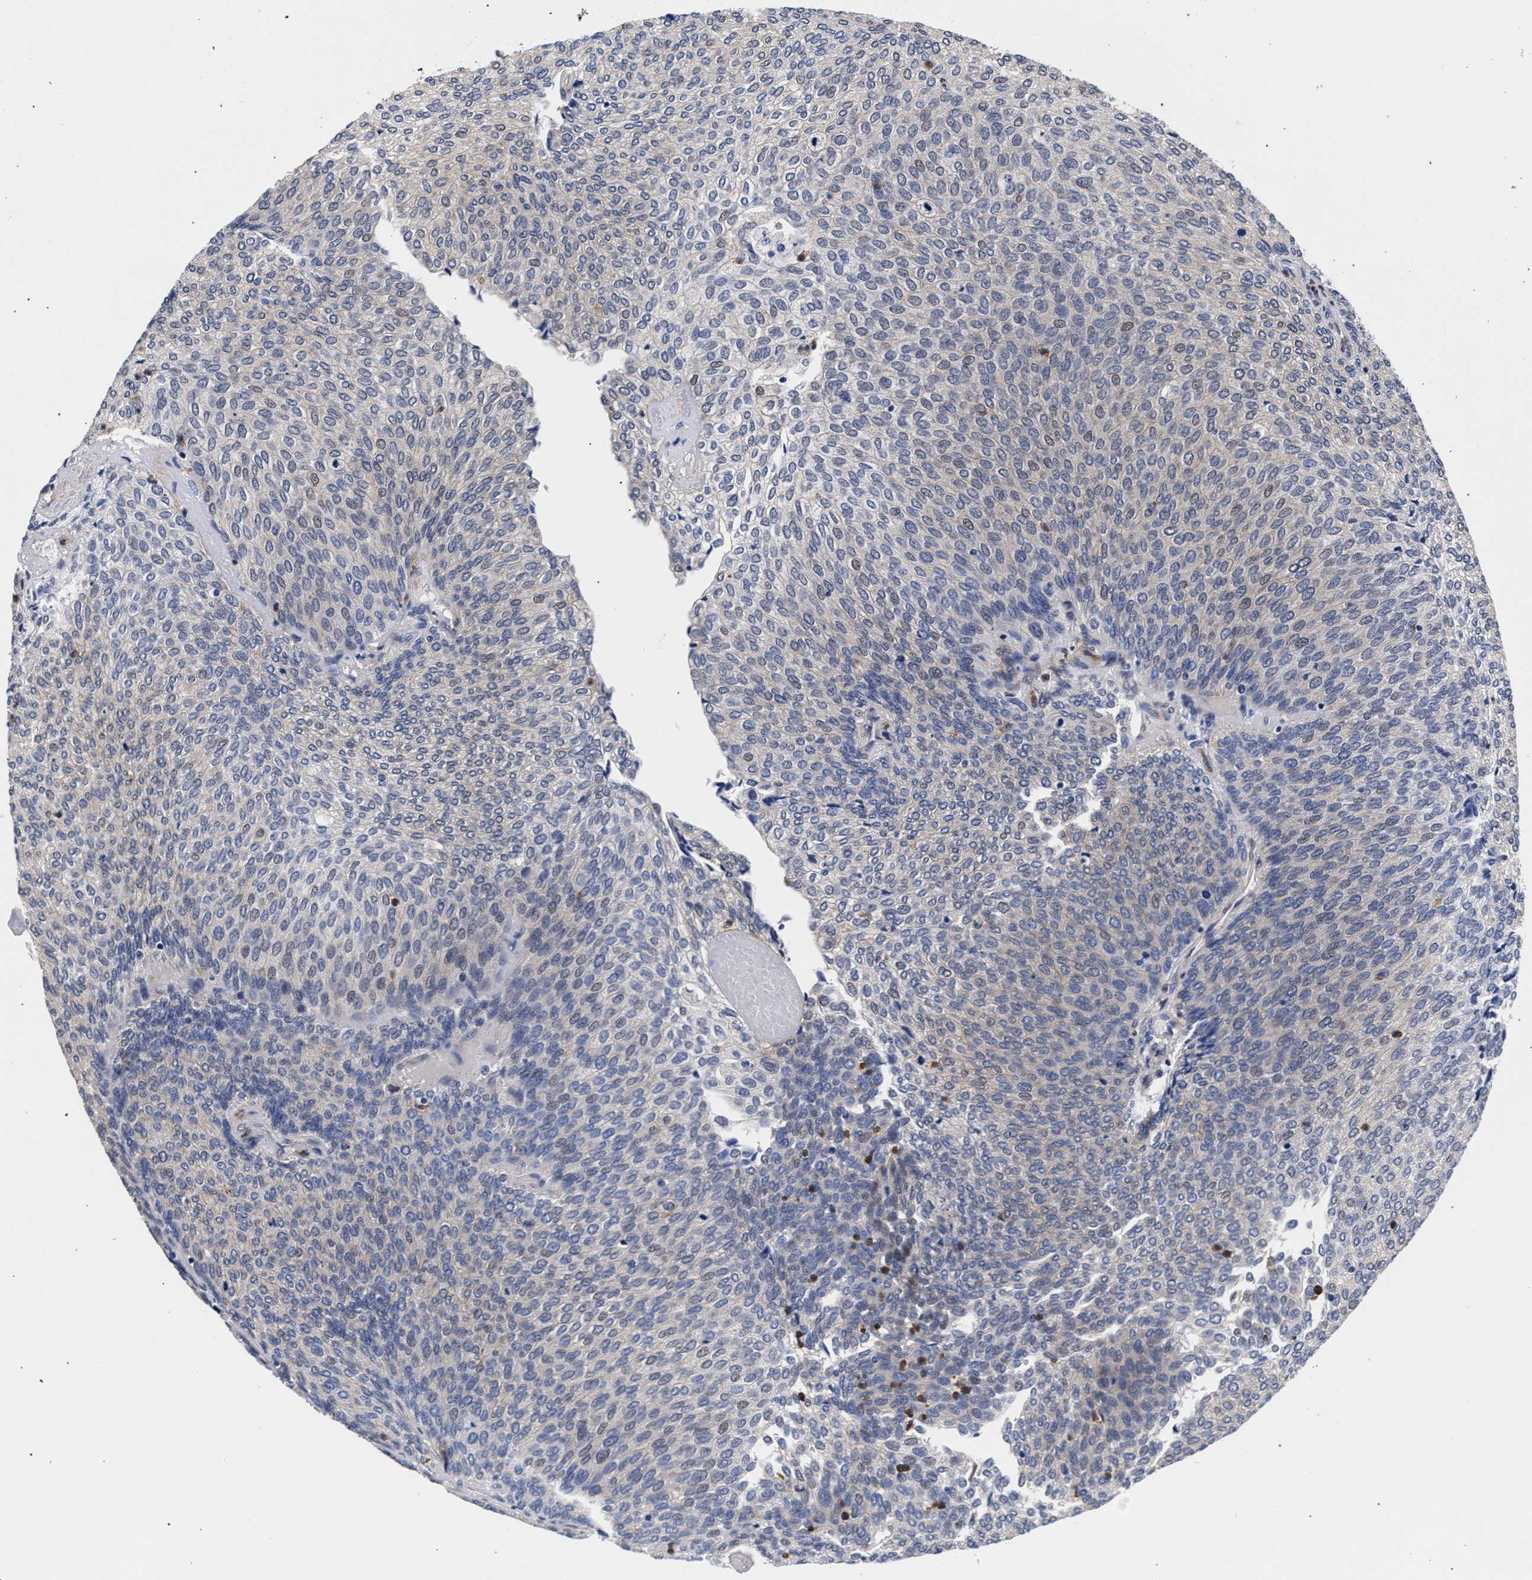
{"staining": {"intensity": "weak", "quantity": "<25%", "location": "nuclear"}, "tissue": "urothelial cancer", "cell_type": "Tumor cells", "image_type": "cancer", "snomed": [{"axis": "morphology", "description": "Urothelial carcinoma, Low grade"}, {"axis": "topography", "description": "Urinary bladder"}], "caption": "IHC histopathology image of neoplastic tissue: human urothelial cancer stained with DAB (3,3'-diaminobenzidine) reveals no significant protein expression in tumor cells. (DAB (3,3'-diaminobenzidine) IHC, high magnification).", "gene": "ZNF462", "patient": {"sex": "female", "age": 79}}